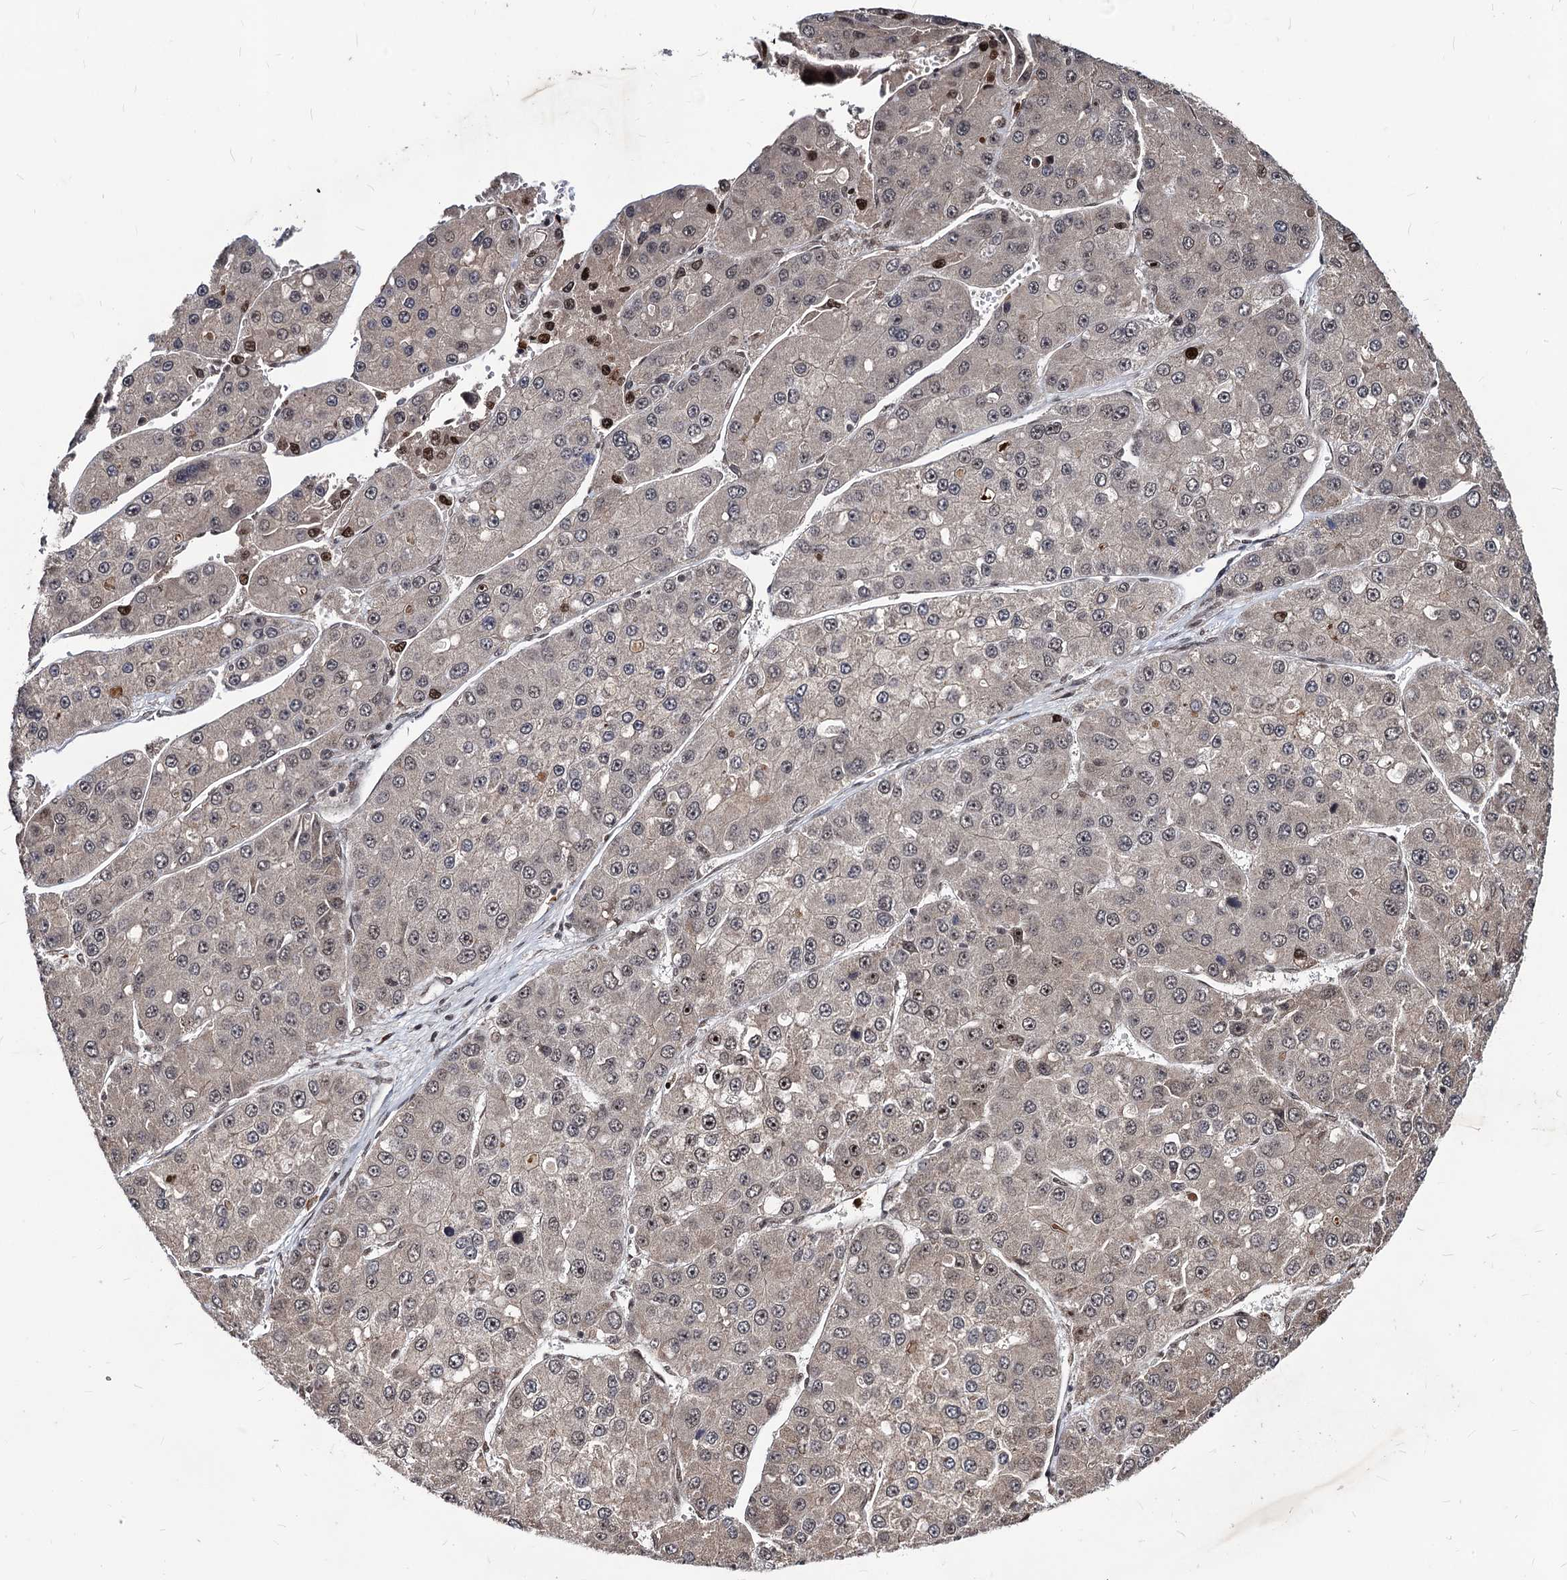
{"staining": {"intensity": "moderate", "quantity": "<25%", "location": "nuclear"}, "tissue": "liver cancer", "cell_type": "Tumor cells", "image_type": "cancer", "snomed": [{"axis": "morphology", "description": "Carcinoma, Hepatocellular, NOS"}, {"axis": "topography", "description": "Liver"}], "caption": "Immunohistochemical staining of hepatocellular carcinoma (liver) displays low levels of moderate nuclear expression in approximately <25% of tumor cells. The protein of interest is shown in brown color, while the nuclei are stained blue.", "gene": "SFSWAP", "patient": {"sex": "female", "age": 73}}